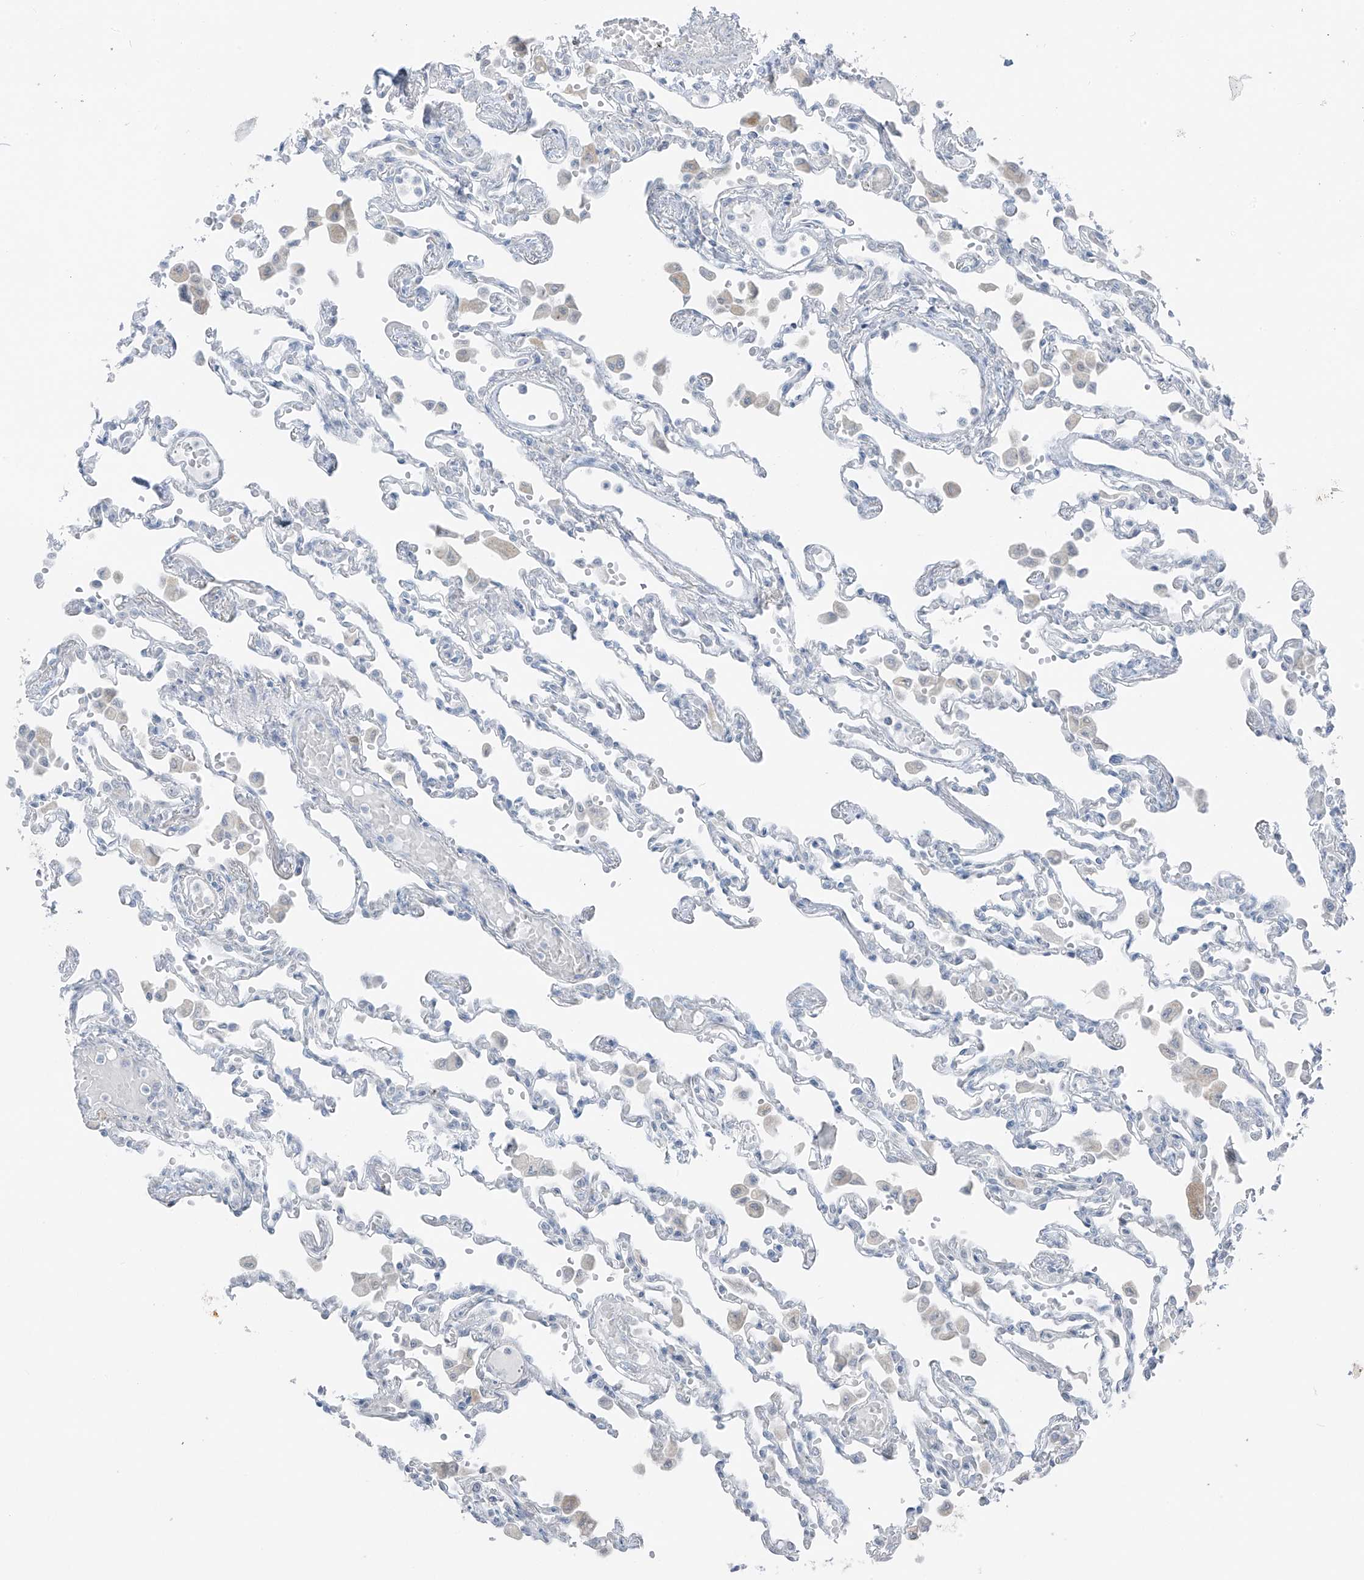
{"staining": {"intensity": "negative", "quantity": "none", "location": "none"}, "tissue": "lung", "cell_type": "Alveolar cells", "image_type": "normal", "snomed": [{"axis": "morphology", "description": "Normal tissue, NOS"}, {"axis": "topography", "description": "Bronchus"}, {"axis": "topography", "description": "Lung"}], "caption": "This is an immunohistochemistry (IHC) micrograph of normal lung. There is no expression in alveolar cells.", "gene": "PRDM6", "patient": {"sex": "female", "age": 49}}